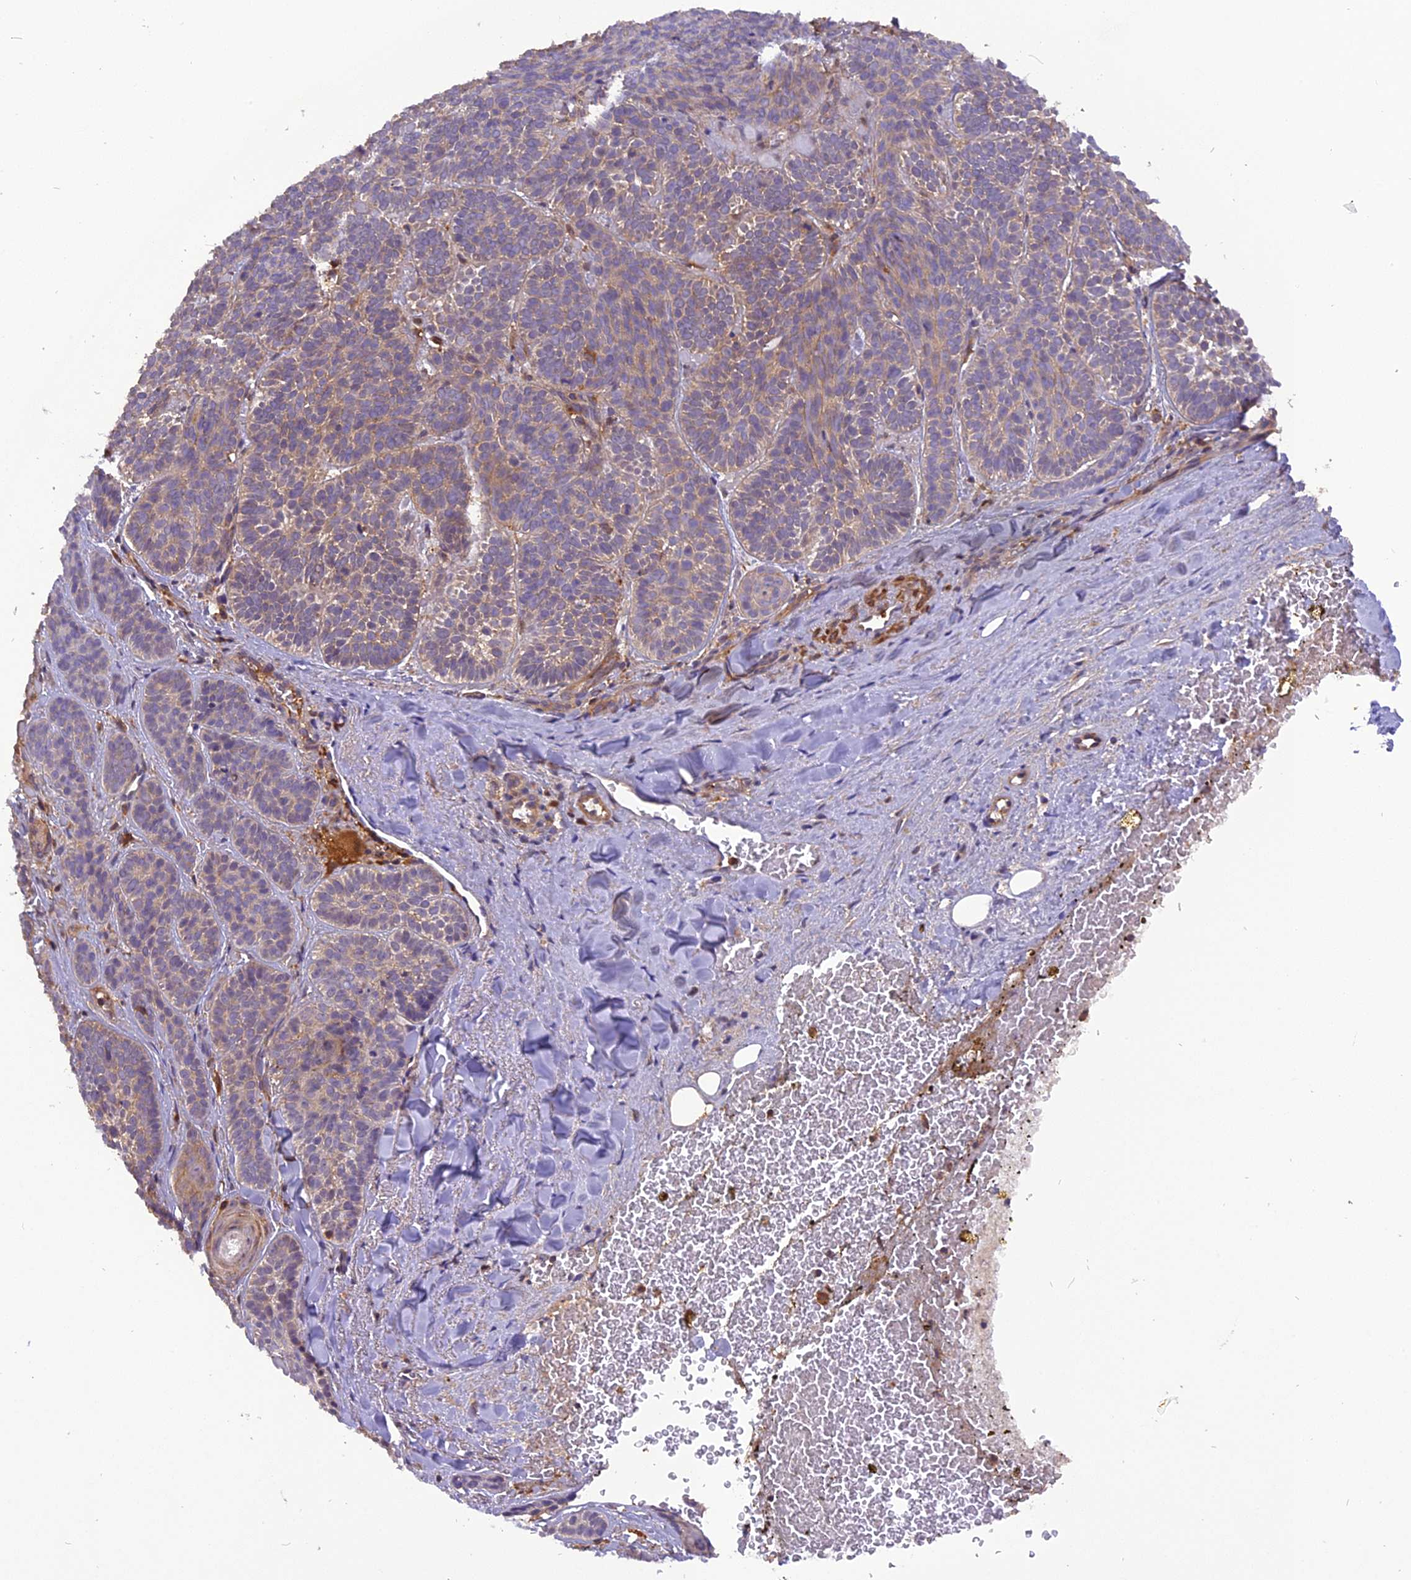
{"staining": {"intensity": "moderate", "quantity": "25%-75%", "location": "cytoplasmic/membranous"}, "tissue": "skin cancer", "cell_type": "Tumor cells", "image_type": "cancer", "snomed": [{"axis": "morphology", "description": "Basal cell carcinoma"}, {"axis": "topography", "description": "Skin"}], "caption": "This is an image of immunohistochemistry staining of skin basal cell carcinoma, which shows moderate positivity in the cytoplasmic/membranous of tumor cells.", "gene": "STOML1", "patient": {"sex": "male", "age": 85}}